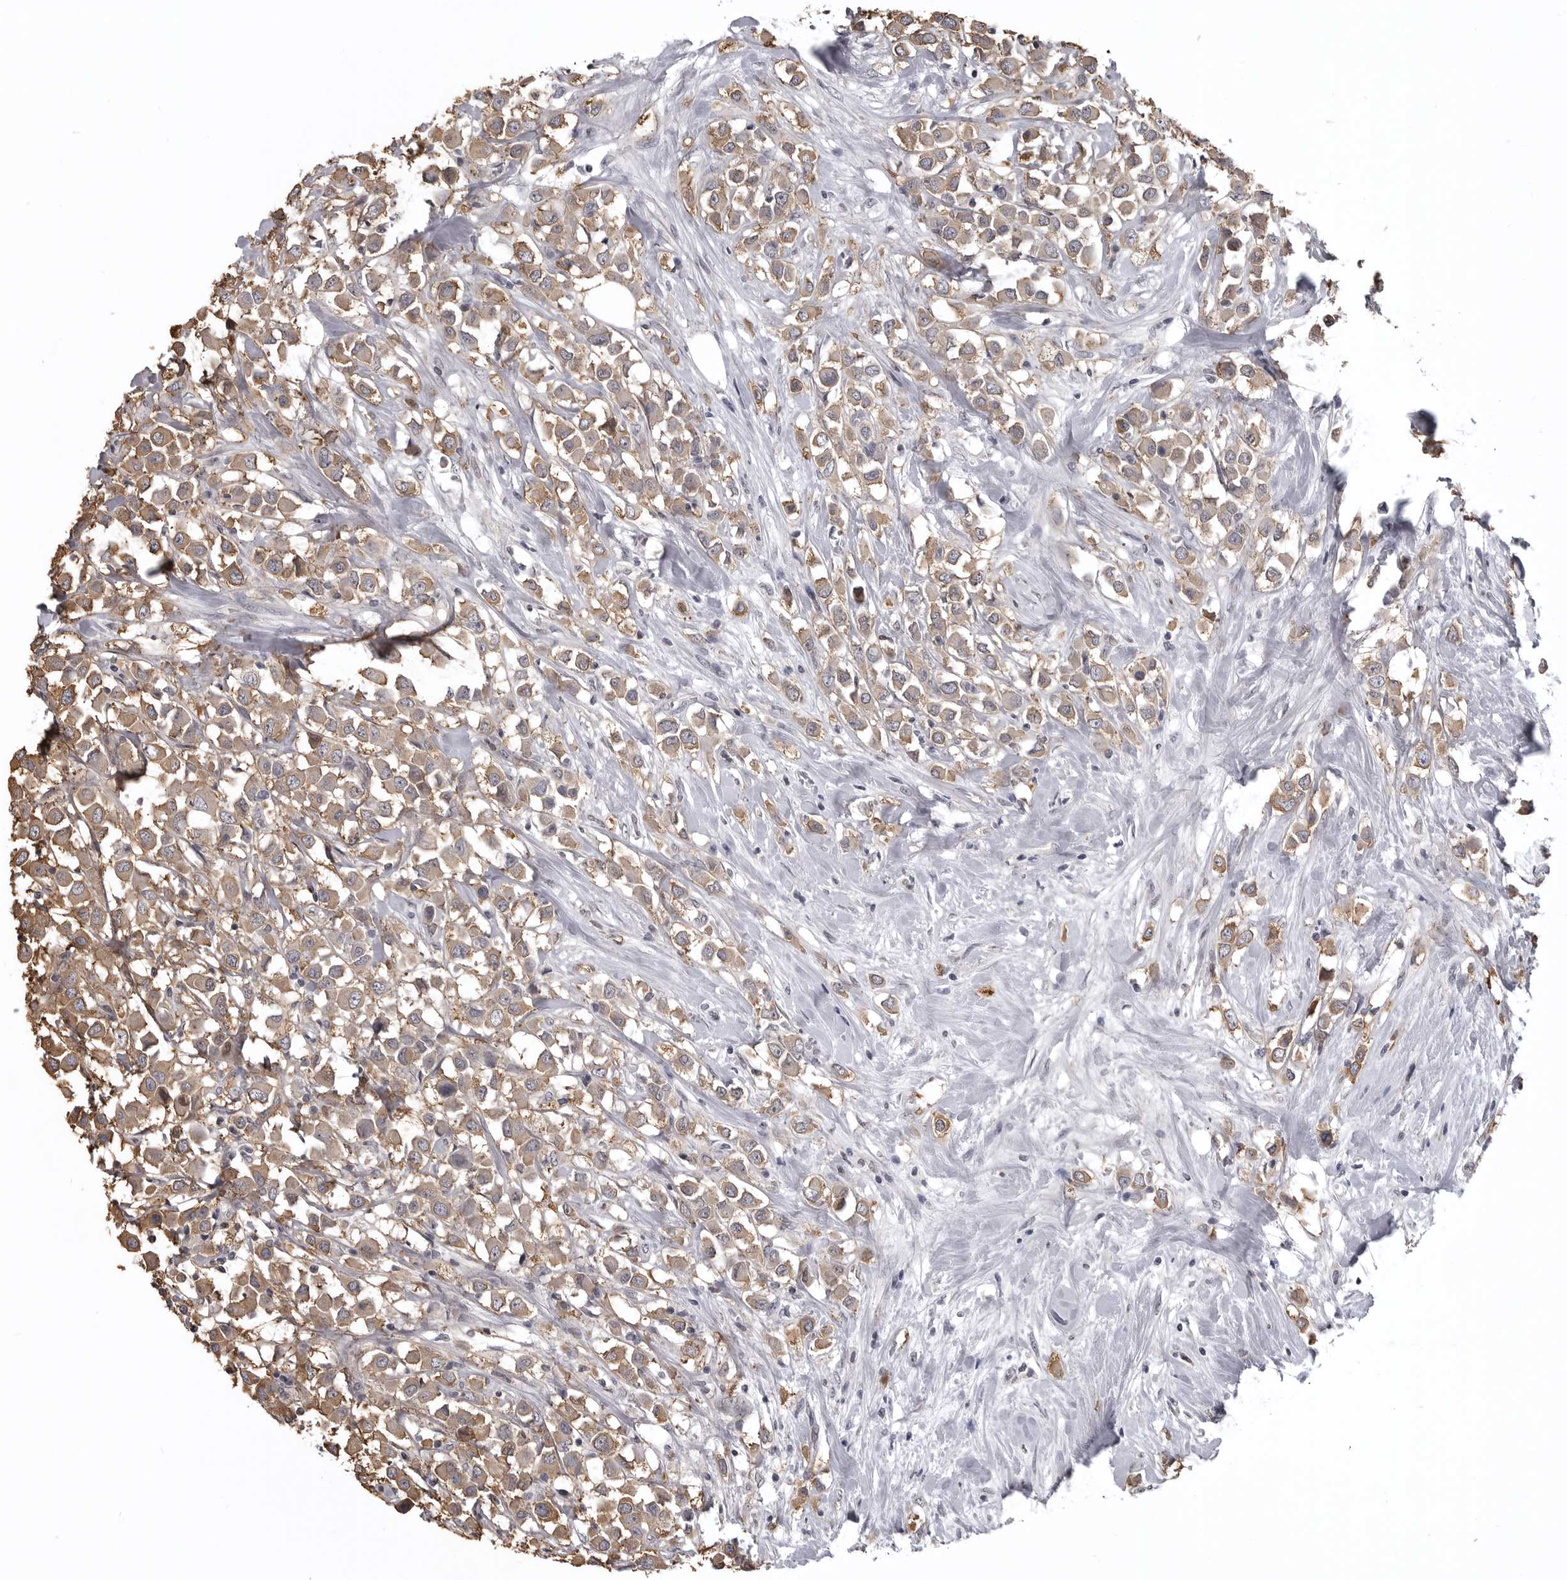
{"staining": {"intensity": "weak", "quantity": "25%-75%", "location": "cytoplasmic/membranous"}, "tissue": "breast cancer", "cell_type": "Tumor cells", "image_type": "cancer", "snomed": [{"axis": "morphology", "description": "Duct carcinoma"}, {"axis": "topography", "description": "Breast"}], "caption": "Human breast cancer stained with a protein marker reveals weak staining in tumor cells.", "gene": "SNX16", "patient": {"sex": "female", "age": 61}}